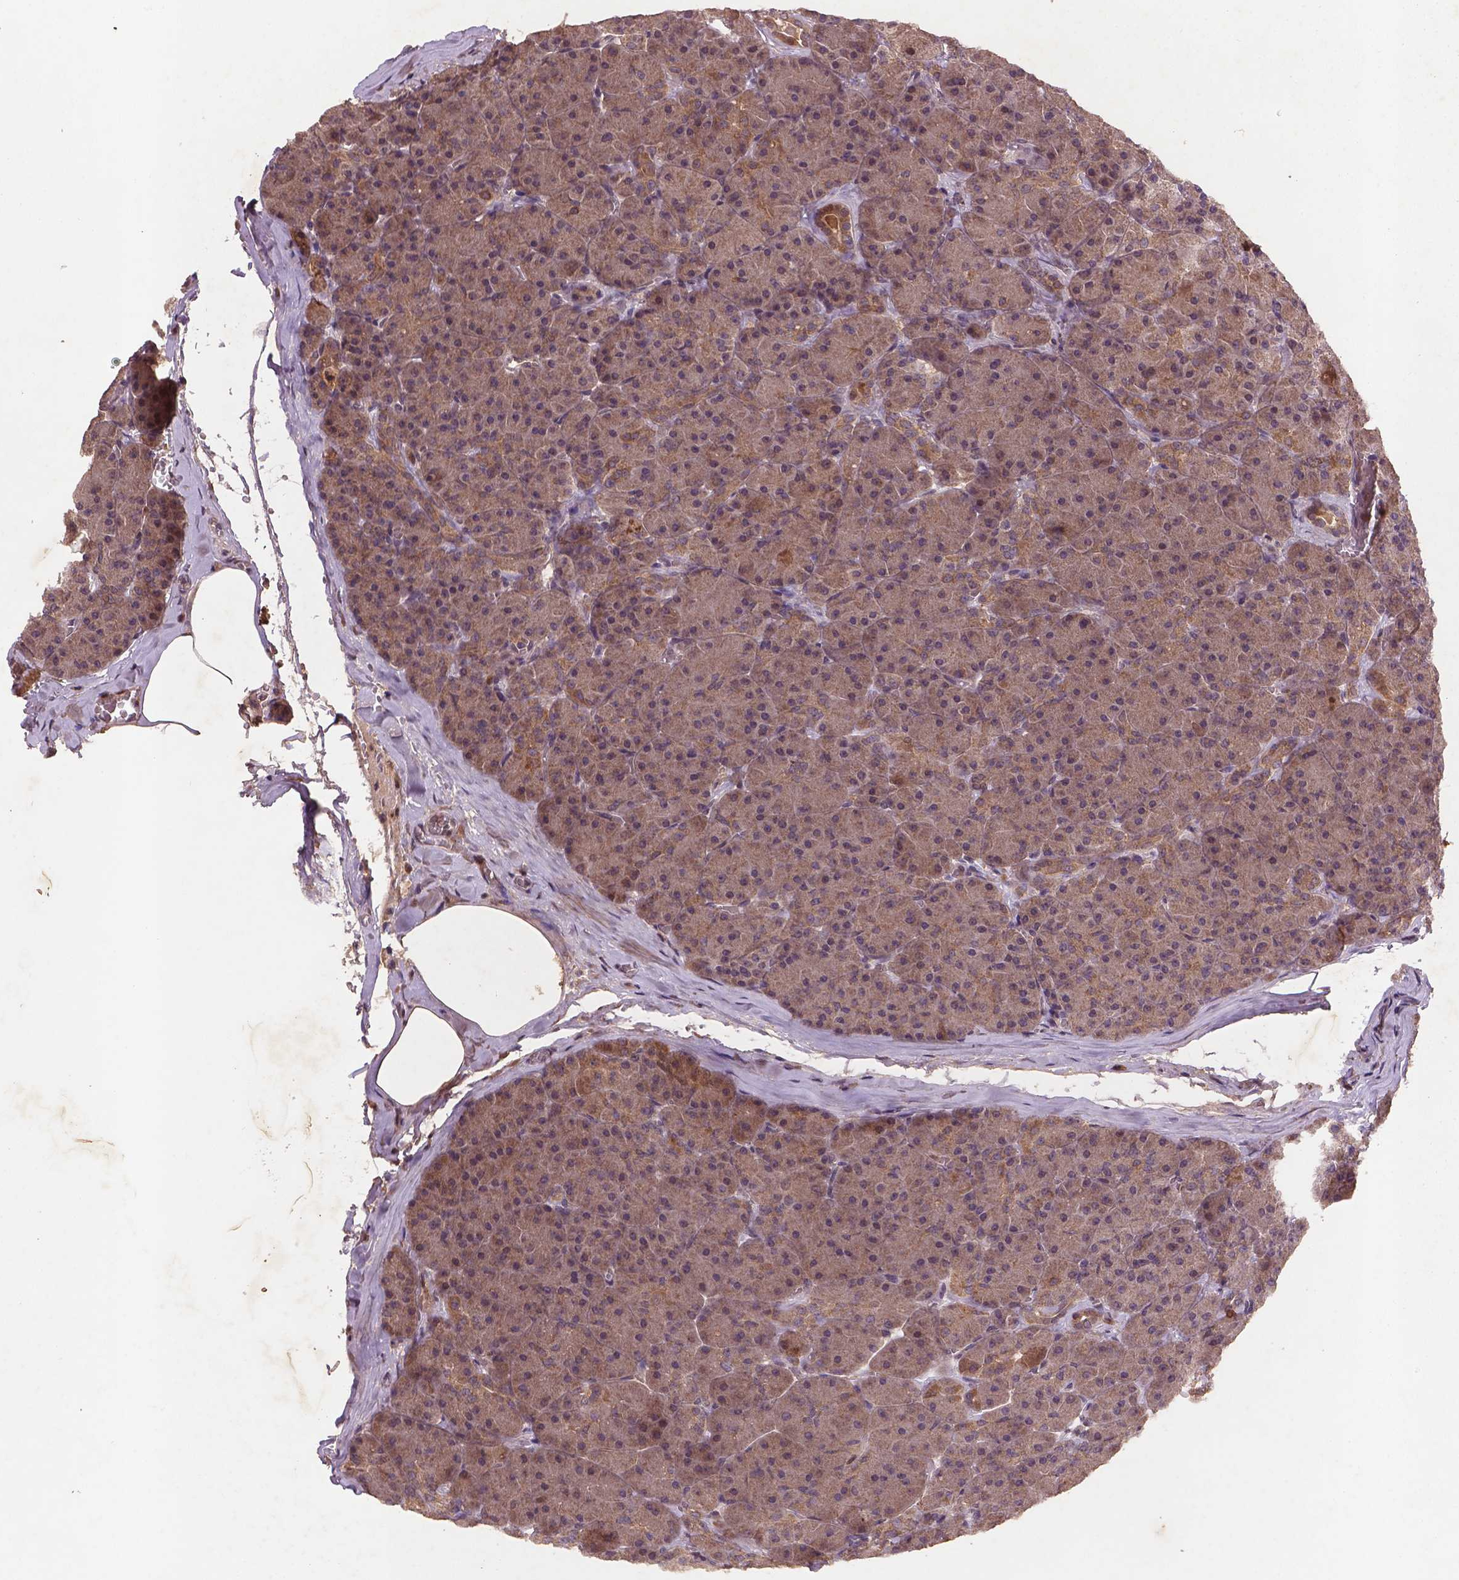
{"staining": {"intensity": "weak", "quantity": ">75%", "location": "cytoplasmic/membranous"}, "tissue": "pancreas", "cell_type": "Exocrine glandular cells", "image_type": "normal", "snomed": [{"axis": "morphology", "description": "Normal tissue, NOS"}, {"axis": "topography", "description": "Pancreas"}], "caption": "This photomicrograph shows immunohistochemistry (IHC) staining of benign human pancreas, with low weak cytoplasmic/membranous expression in about >75% of exocrine glandular cells.", "gene": "NIPAL2", "patient": {"sex": "male", "age": 57}}